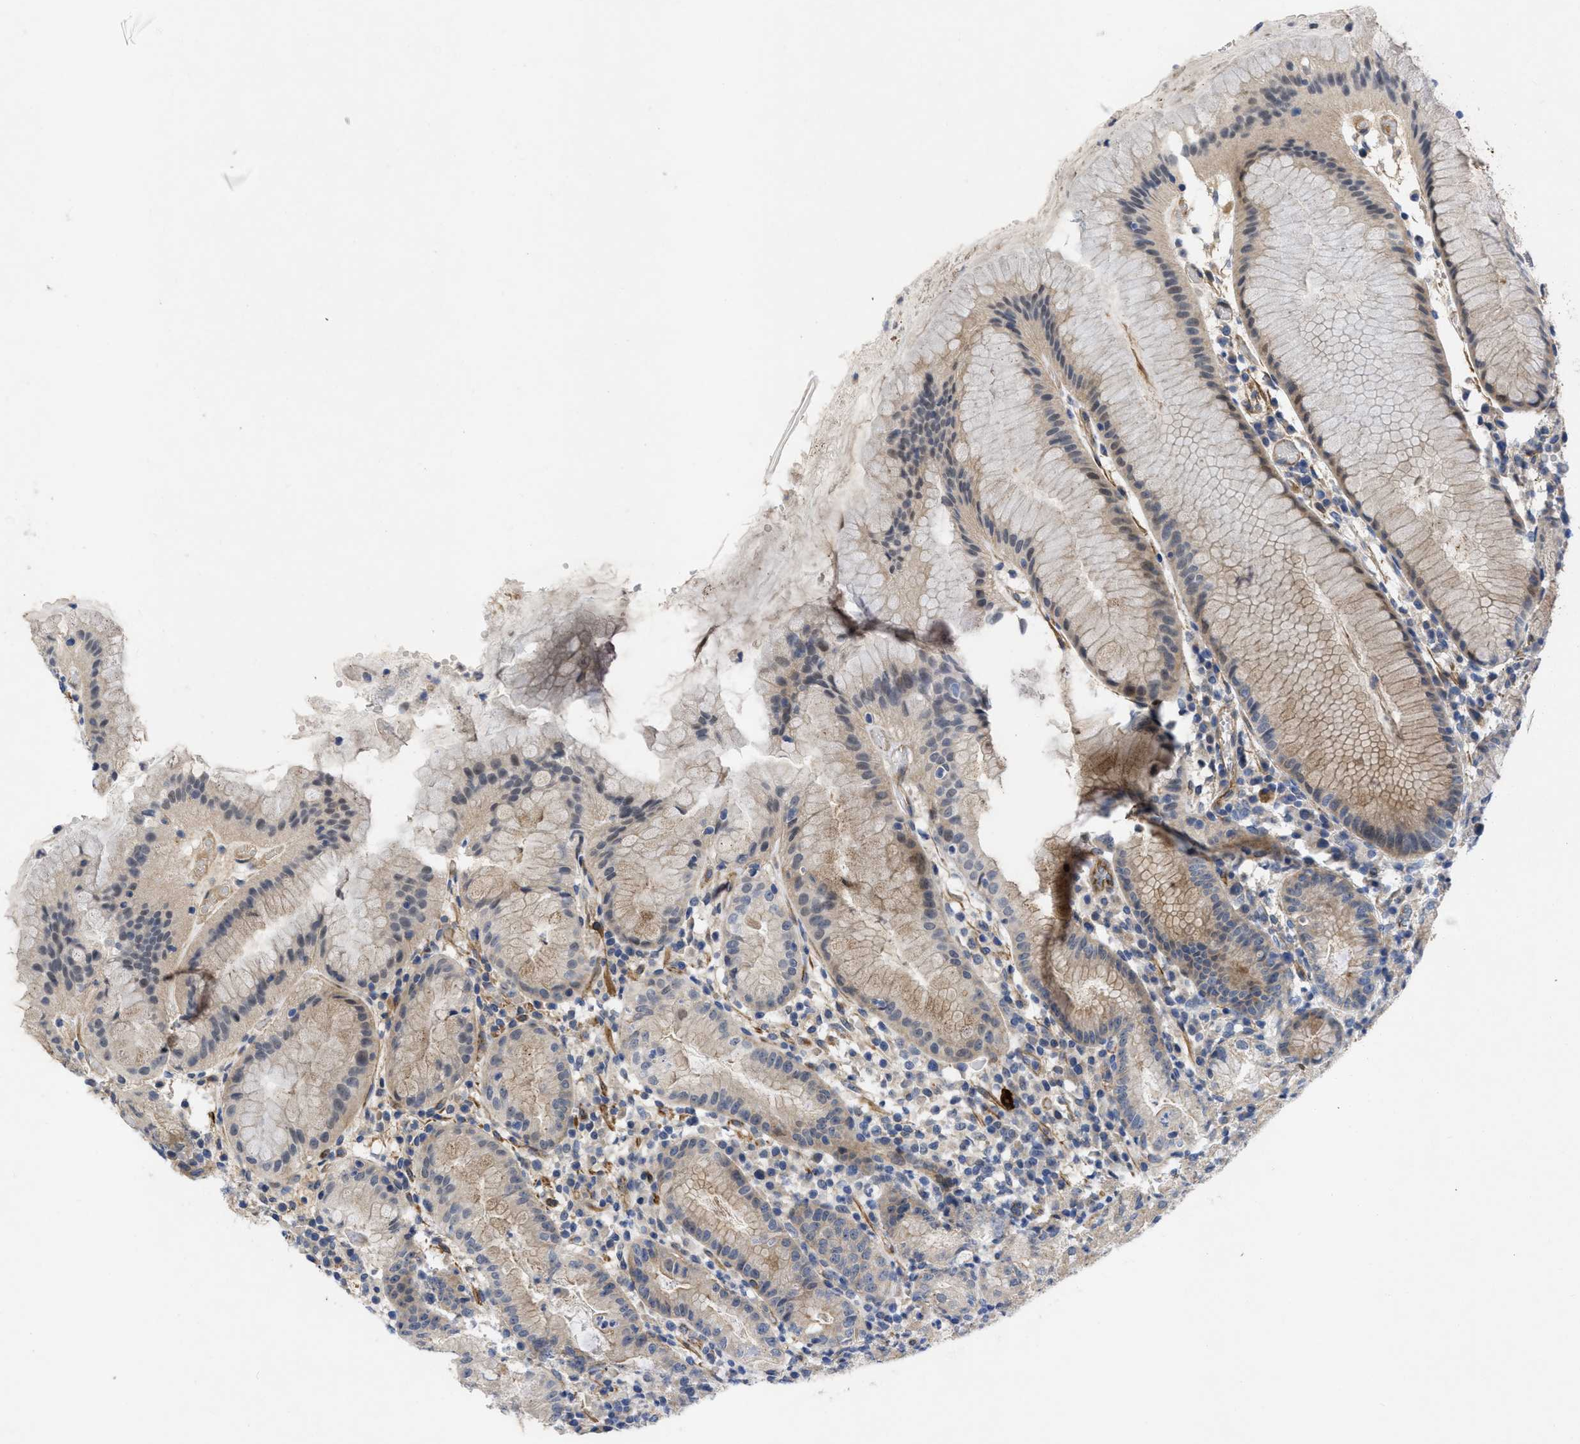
{"staining": {"intensity": "weak", "quantity": ">75%", "location": "cytoplasmic/membranous"}, "tissue": "stomach", "cell_type": "Glandular cells", "image_type": "normal", "snomed": [{"axis": "morphology", "description": "Normal tissue, NOS"}, {"axis": "topography", "description": "Stomach"}, {"axis": "topography", "description": "Stomach, lower"}], "caption": "A high-resolution image shows immunohistochemistry staining of unremarkable stomach, which reveals weak cytoplasmic/membranous expression in approximately >75% of glandular cells.", "gene": "ARHGEF26", "patient": {"sex": "female", "age": 75}}